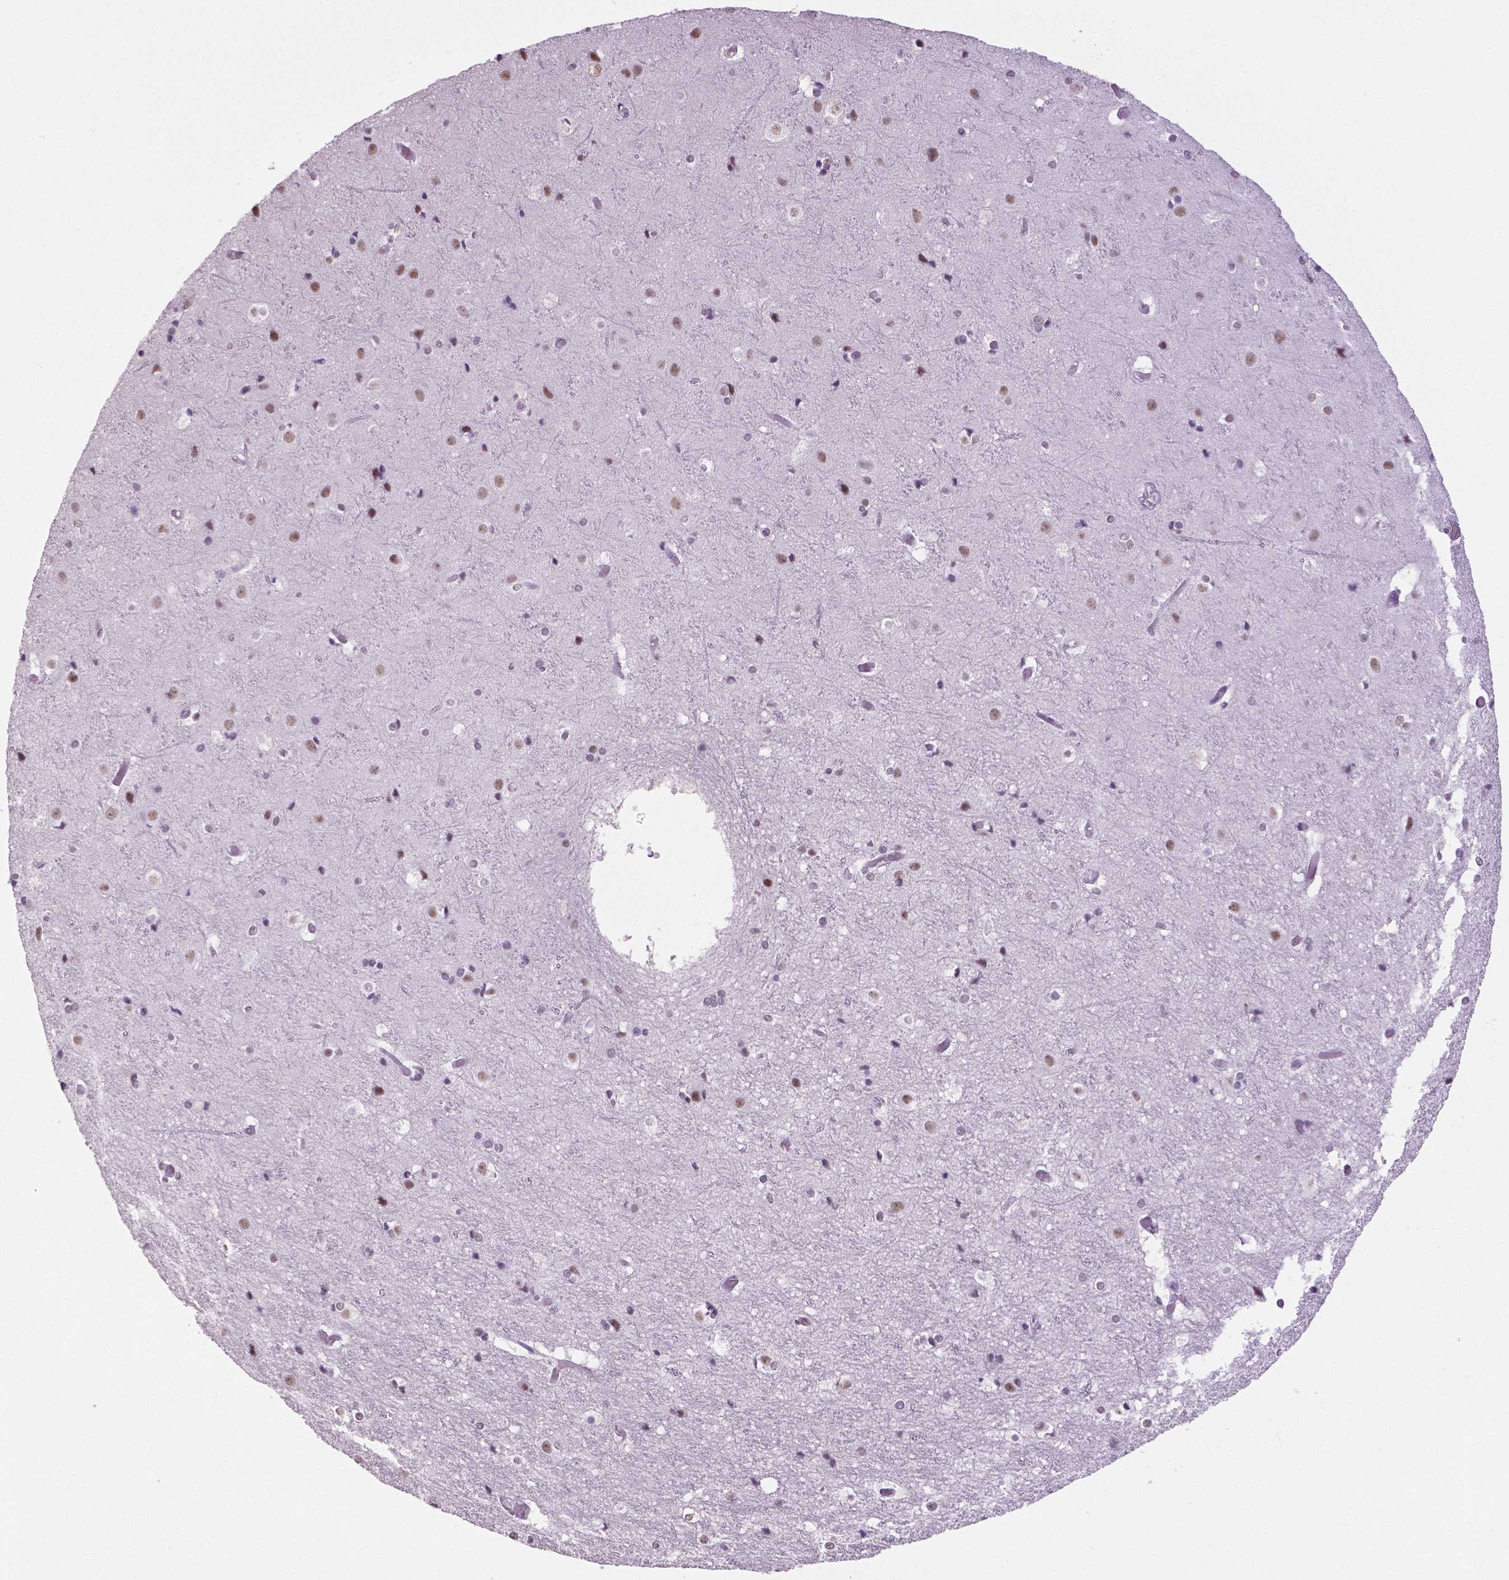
{"staining": {"intensity": "negative", "quantity": "none", "location": "none"}, "tissue": "cerebral cortex", "cell_type": "Endothelial cells", "image_type": "normal", "snomed": [{"axis": "morphology", "description": "Normal tissue, NOS"}, {"axis": "topography", "description": "Cerebral cortex"}], "caption": "Immunohistochemical staining of benign human cerebral cortex shows no significant positivity in endothelial cells. Brightfield microscopy of immunohistochemistry stained with DAB (3,3'-diaminobenzidine) (brown) and hematoxylin (blue), captured at high magnification.", "gene": "IGF2BP1", "patient": {"sex": "female", "age": 52}}